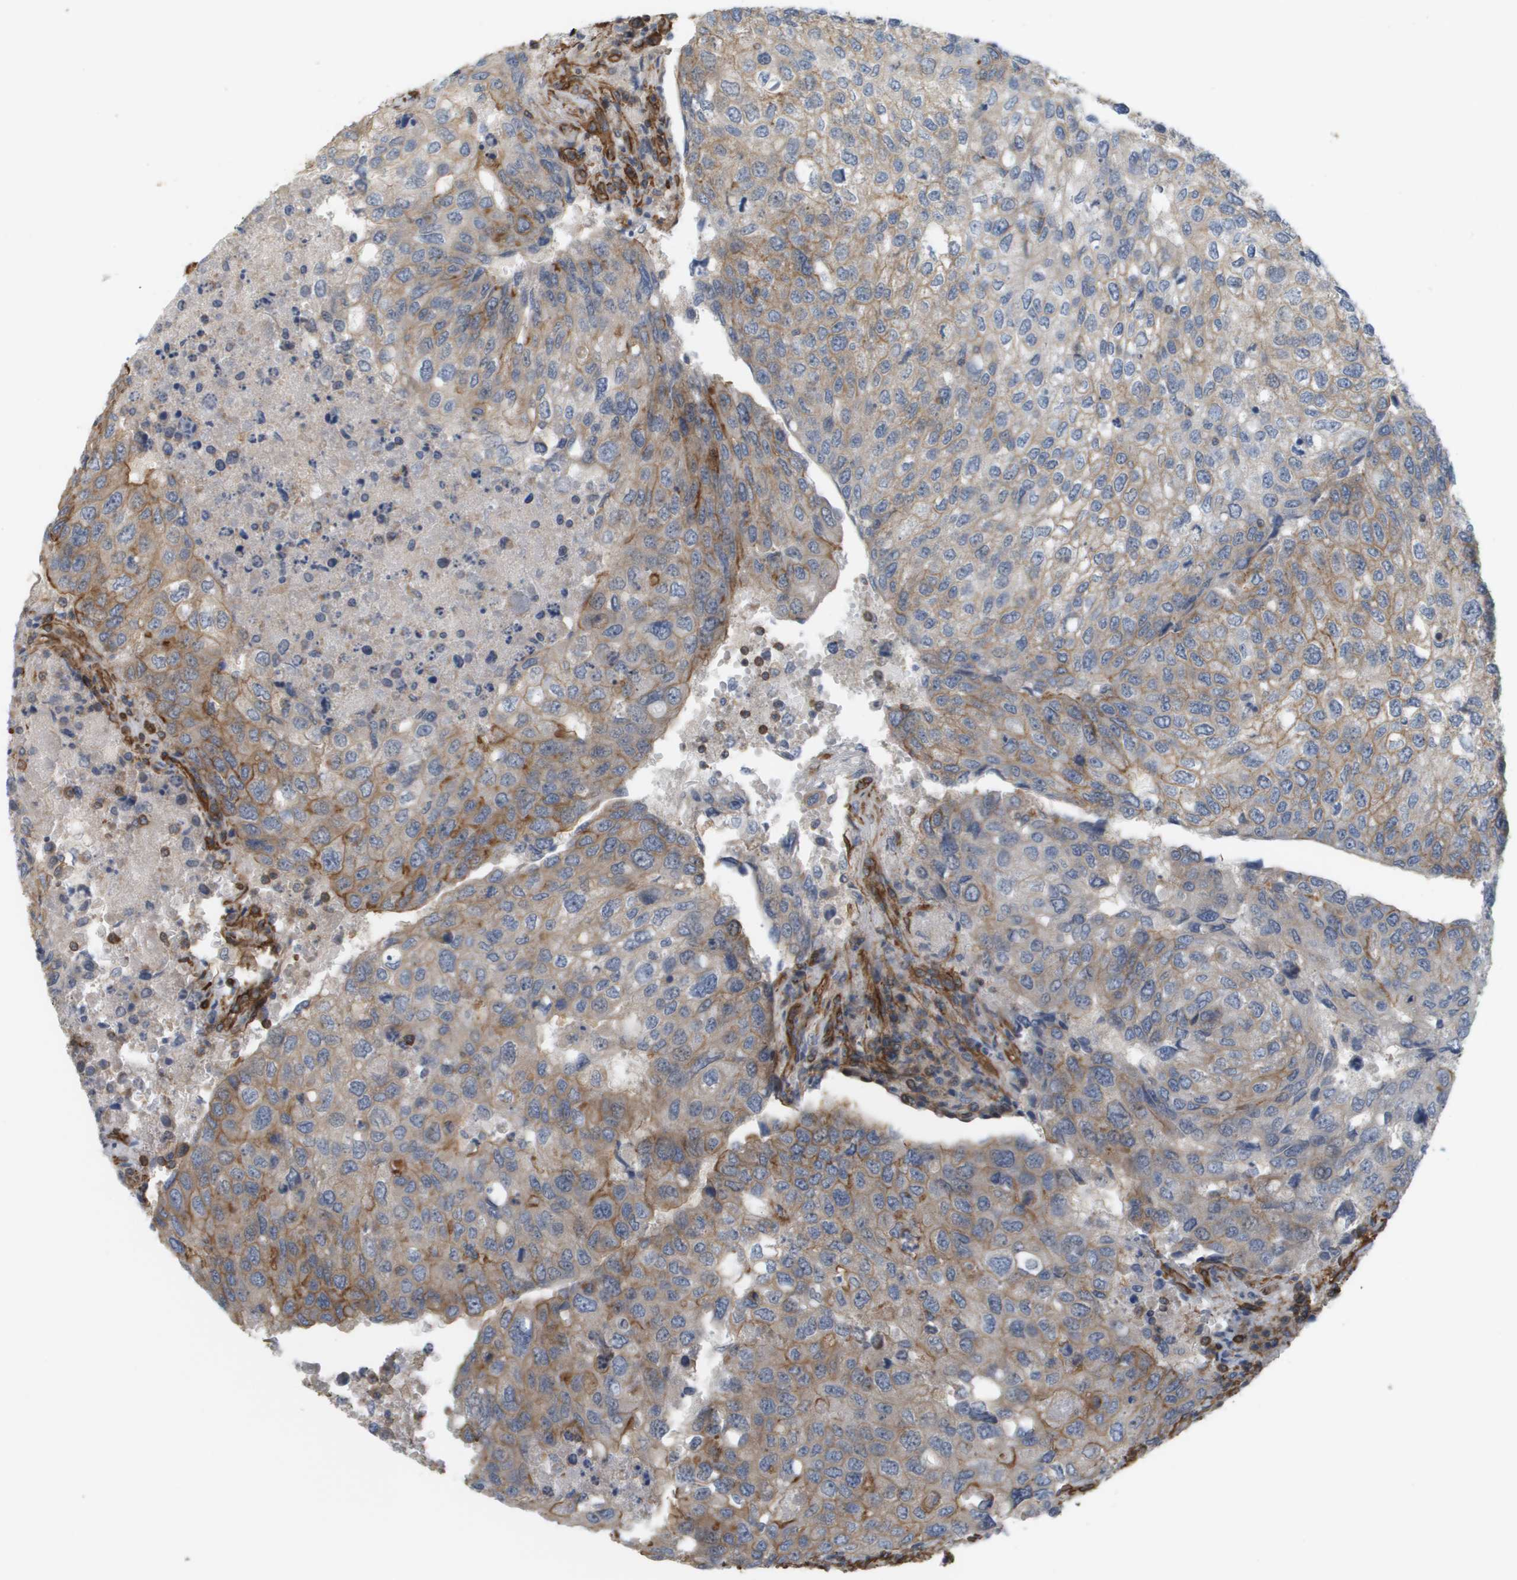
{"staining": {"intensity": "moderate", "quantity": "25%-75%", "location": "cytoplasmic/membranous"}, "tissue": "urothelial cancer", "cell_type": "Tumor cells", "image_type": "cancer", "snomed": [{"axis": "morphology", "description": "Urothelial carcinoma, High grade"}, {"axis": "topography", "description": "Lymph node"}, {"axis": "topography", "description": "Urinary bladder"}], "caption": "Moderate cytoplasmic/membranous protein expression is identified in about 25%-75% of tumor cells in urothelial cancer.", "gene": "SGMS2", "patient": {"sex": "male", "age": 51}}